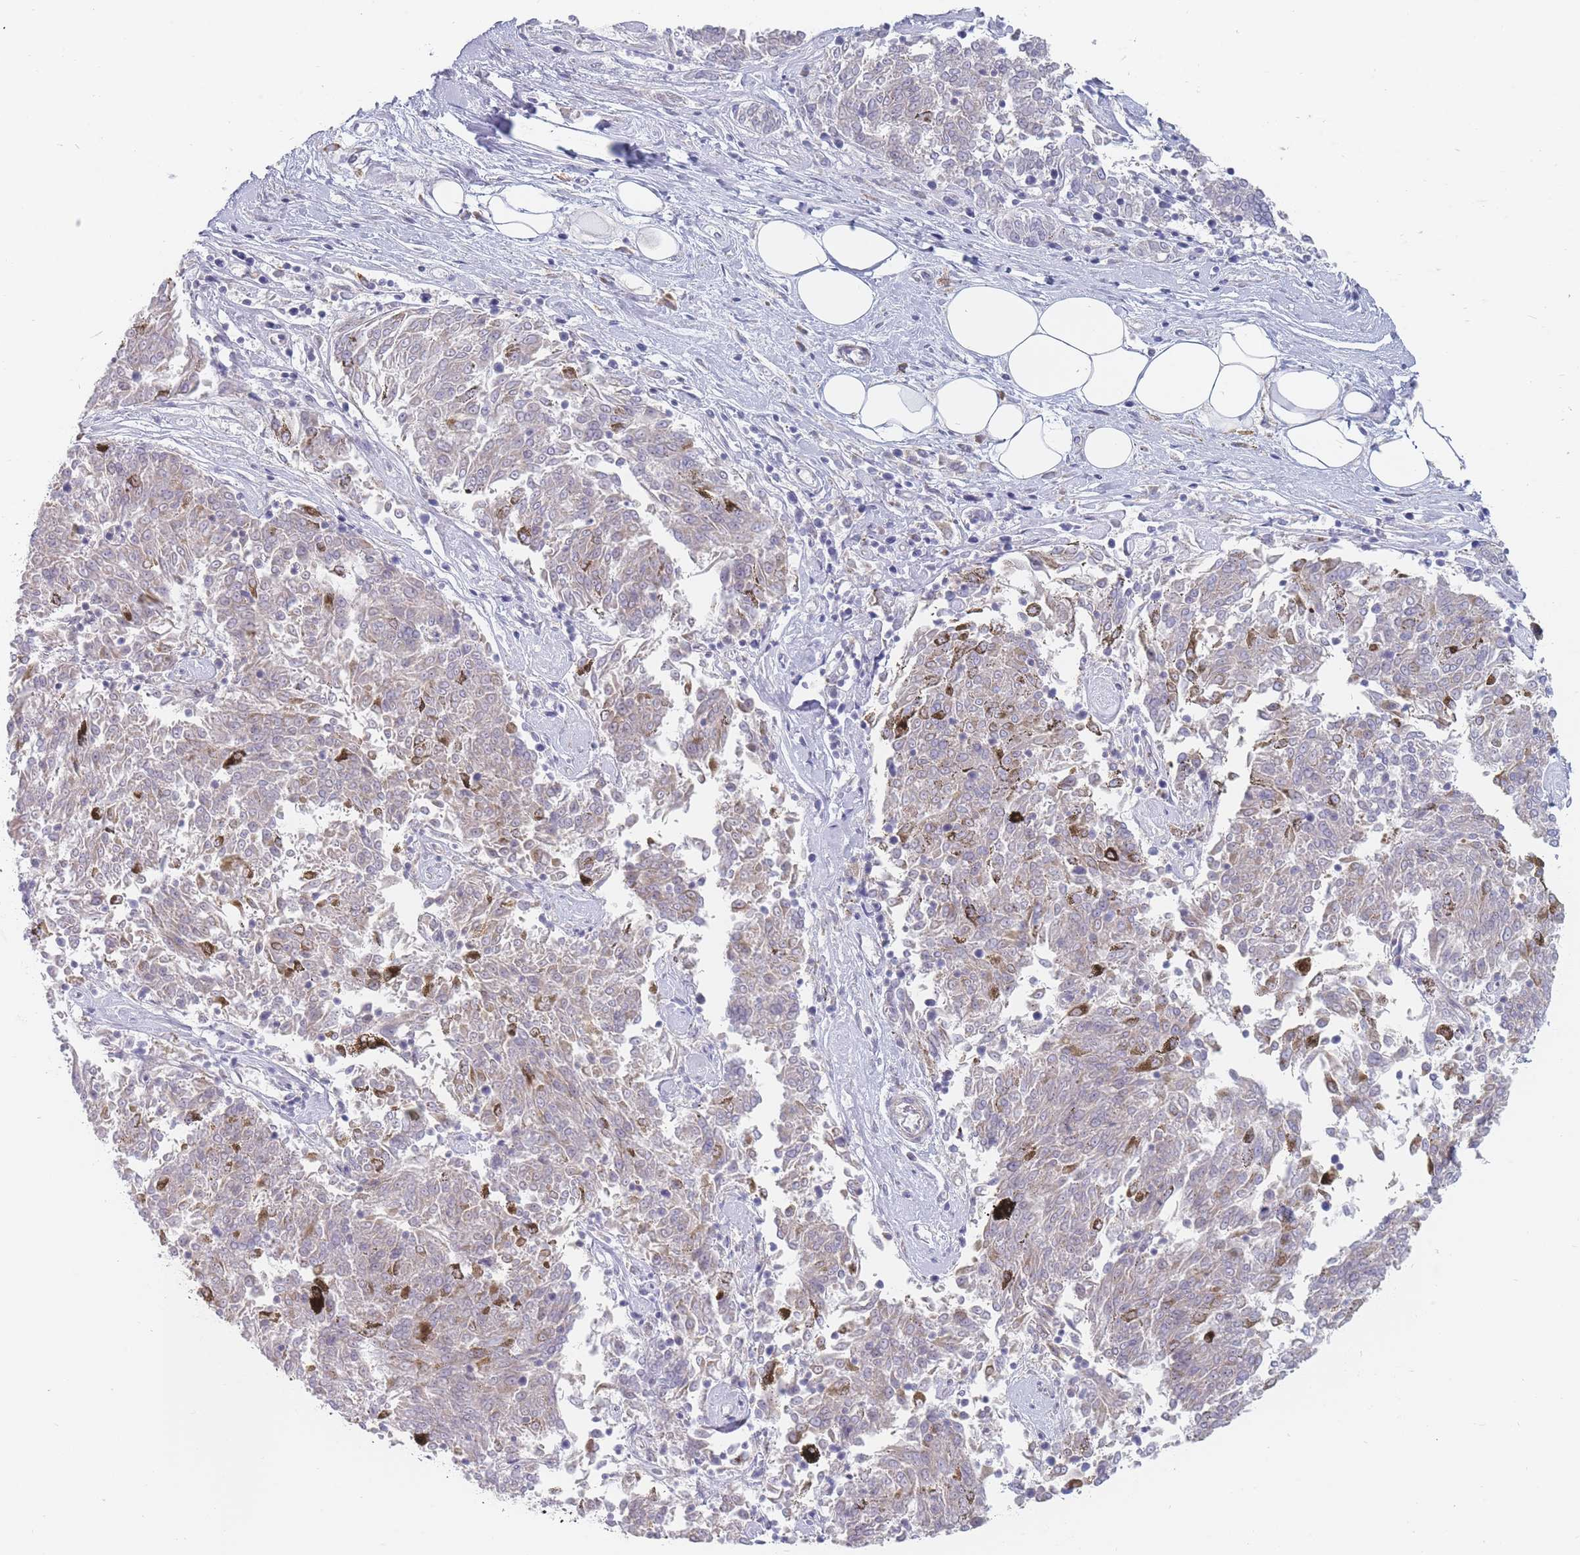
{"staining": {"intensity": "negative", "quantity": "none", "location": "none"}, "tissue": "melanoma", "cell_type": "Tumor cells", "image_type": "cancer", "snomed": [{"axis": "morphology", "description": "Malignant melanoma, NOS"}, {"axis": "topography", "description": "Skin"}], "caption": "Immunohistochemical staining of melanoma exhibits no significant positivity in tumor cells. Nuclei are stained in blue.", "gene": "SPATS1", "patient": {"sex": "female", "age": 72}}